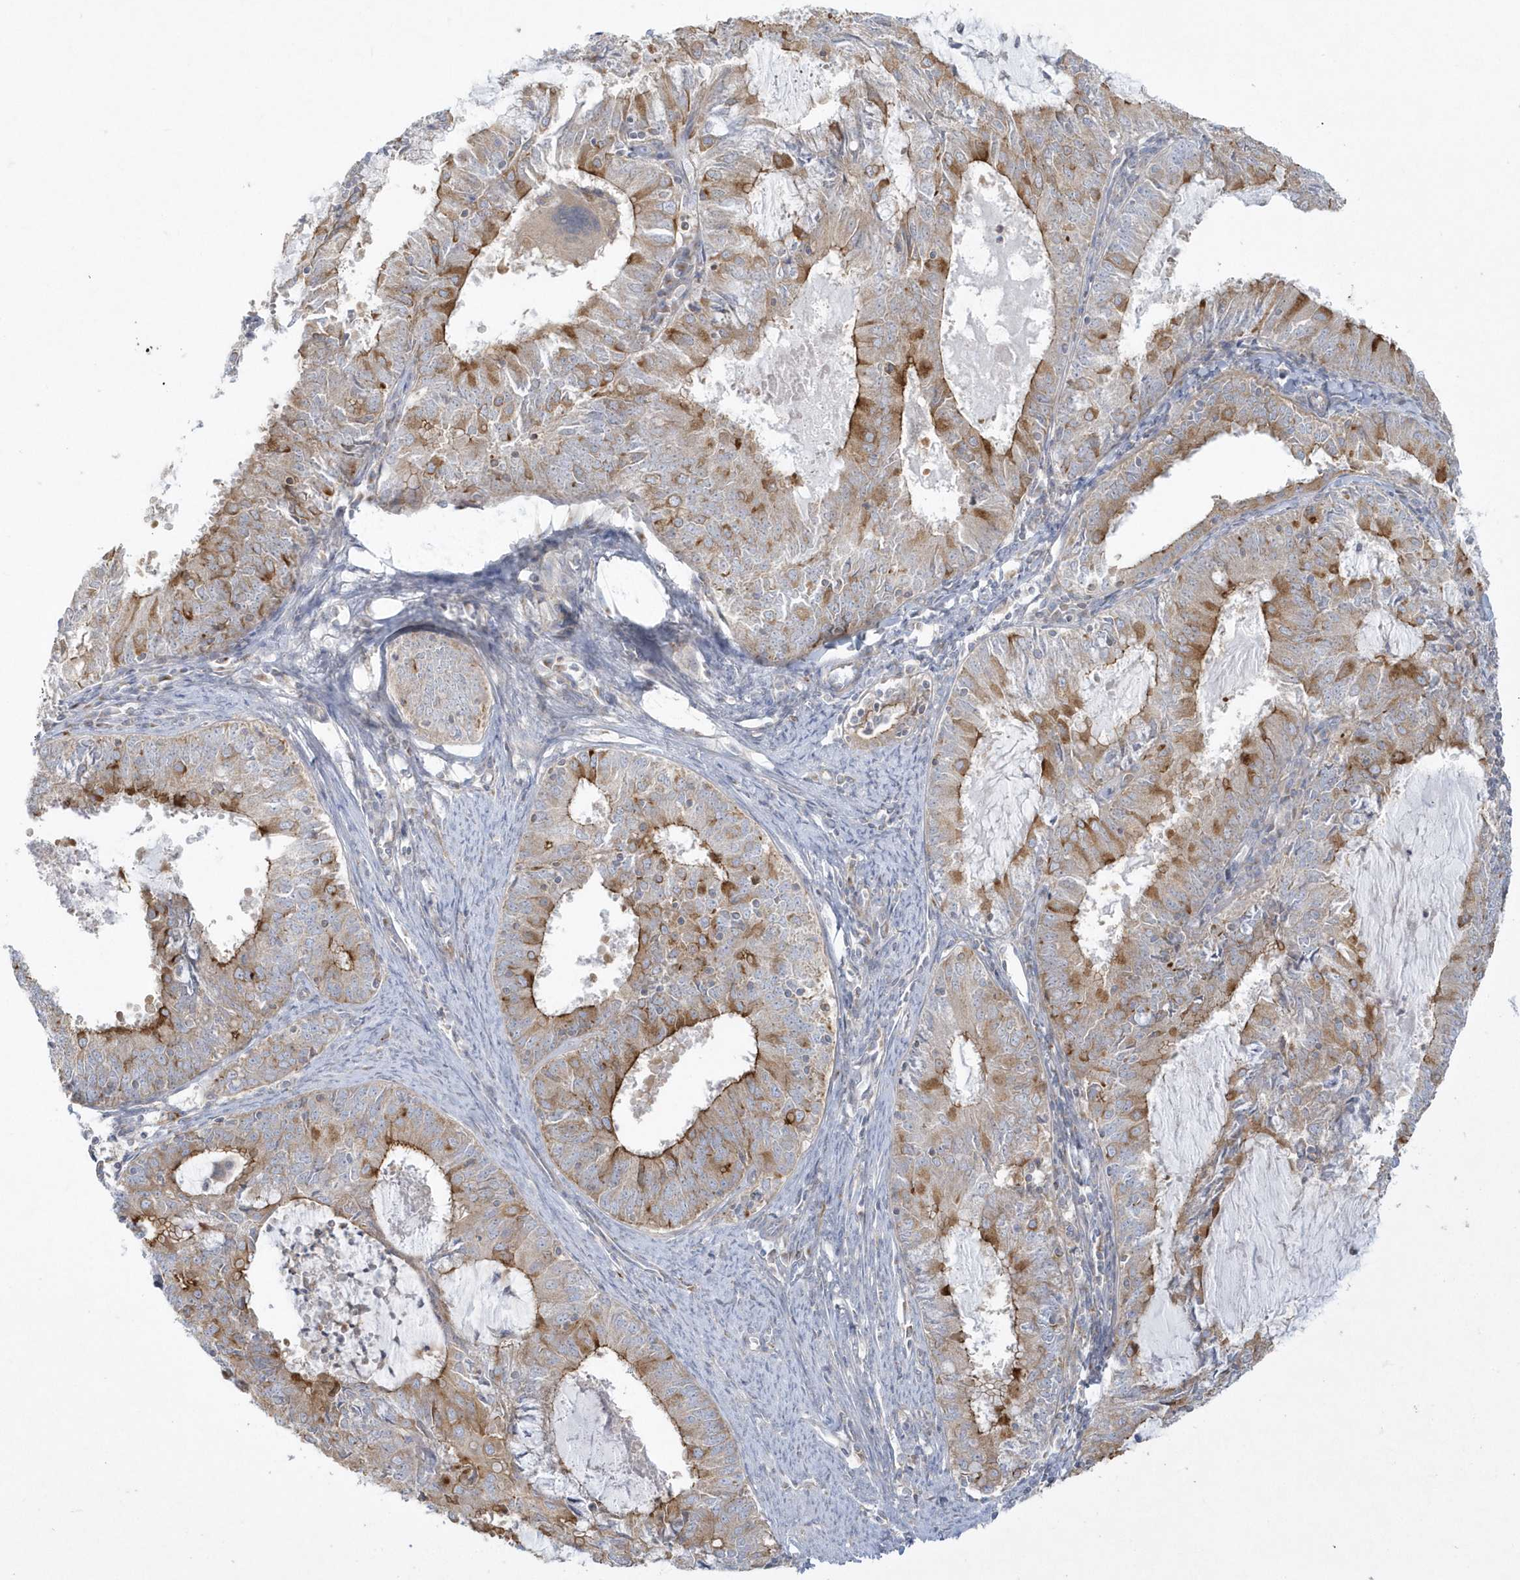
{"staining": {"intensity": "strong", "quantity": "<25%", "location": "cytoplasmic/membranous"}, "tissue": "endometrial cancer", "cell_type": "Tumor cells", "image_type": "cancer", "snomed": [{"axis": "morphology", "description": "Adenocarcinoma, NOS"}, {"axis": "topography", "description": "Endometrium"}], "caption": "The histopathology image shows staining of adenocarcinoma (endometrial), revealing strong cytoplasmic/membranous protein positivity (brown color) within tumor cells.", "gene": "DNAJC18", "patient": {"sex": "female", "age": 57}}